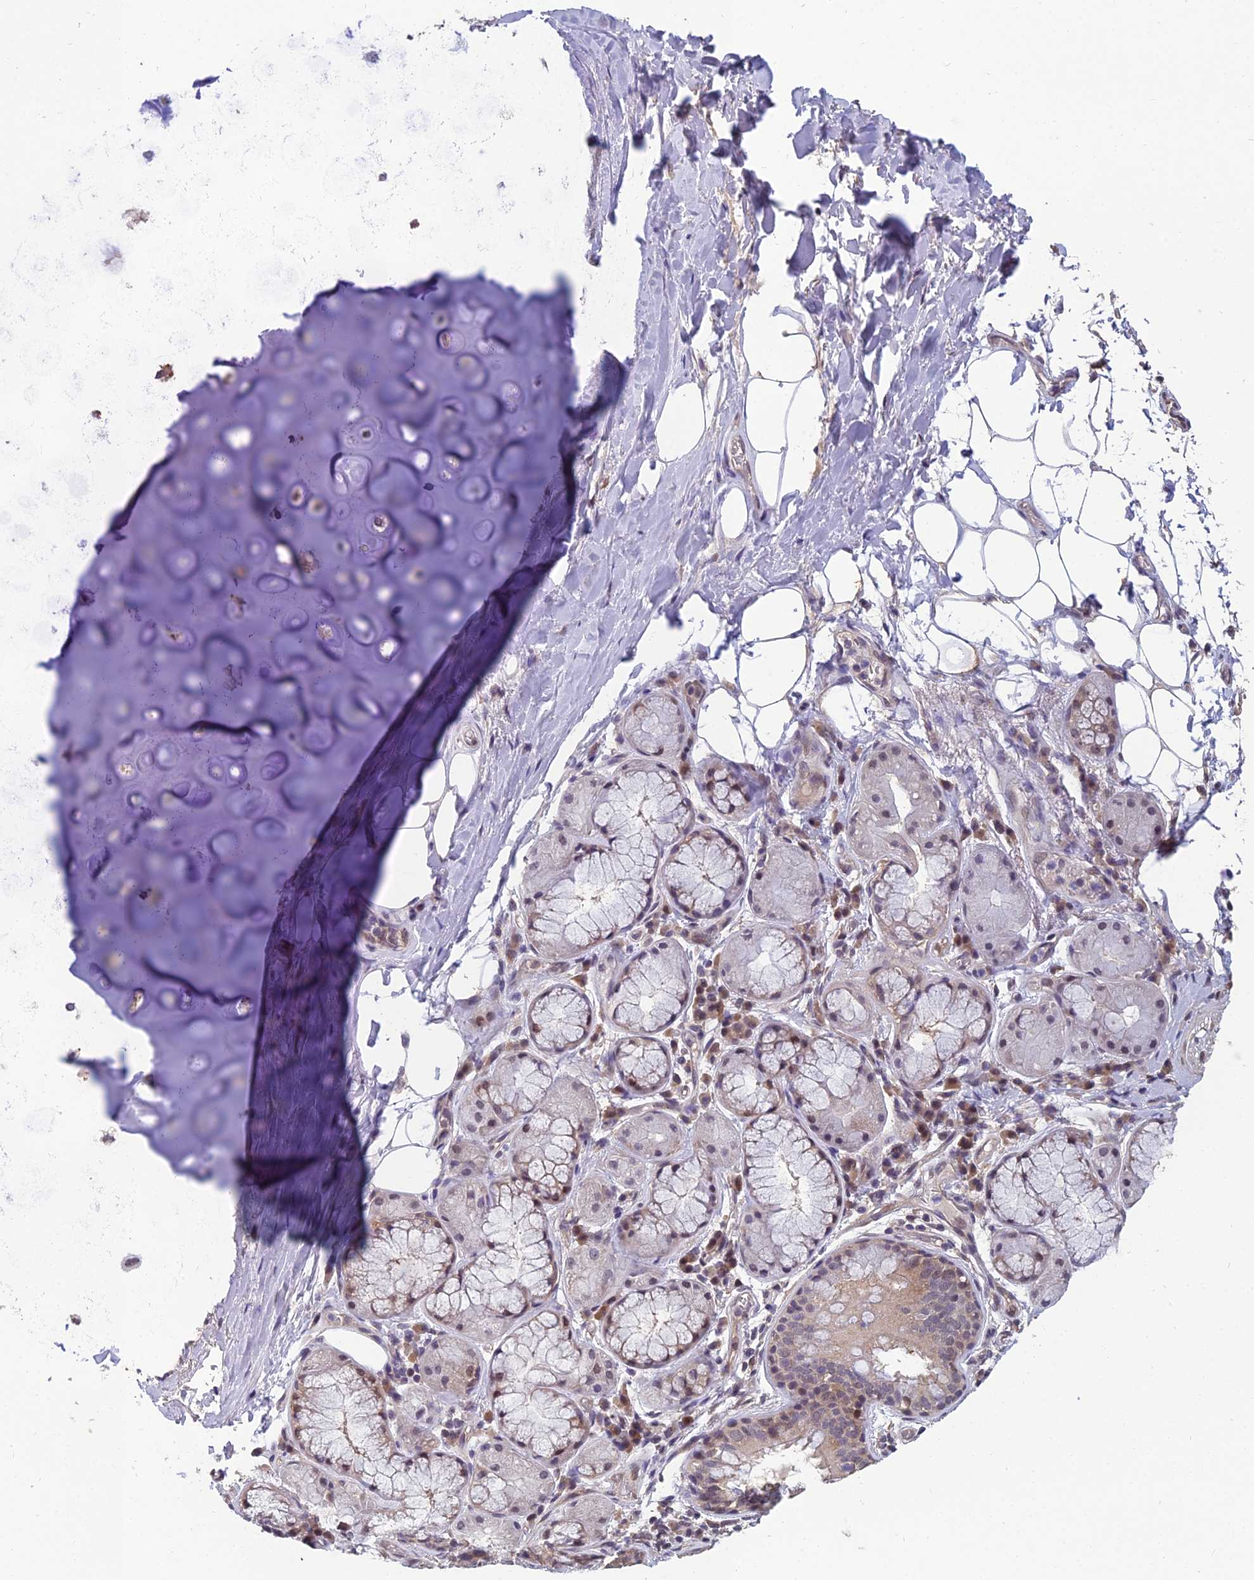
{"staining": {"intensity": "negative", "quantity": "none", "location": "none"}, "tissue": "adipose tissue", "cell_type": "Adipocytes", "image_type": "normal", "snomed": [{"axis": "morphology", "description": "Normal tissue, NOS"}, {"axis": "topography", "description": "Lymph node"}, {"axis": "topography", "description": "Cartilage tissue"}, {"axis": "topography", "description": "Bronchus"}], "caption": "Immunohistochemistry (IHC) of benign human adipose tissue demonstrates no positivity in adipocytes.", "gene": "GRWD1", "patient": {"sex": "male", "age": 63}}